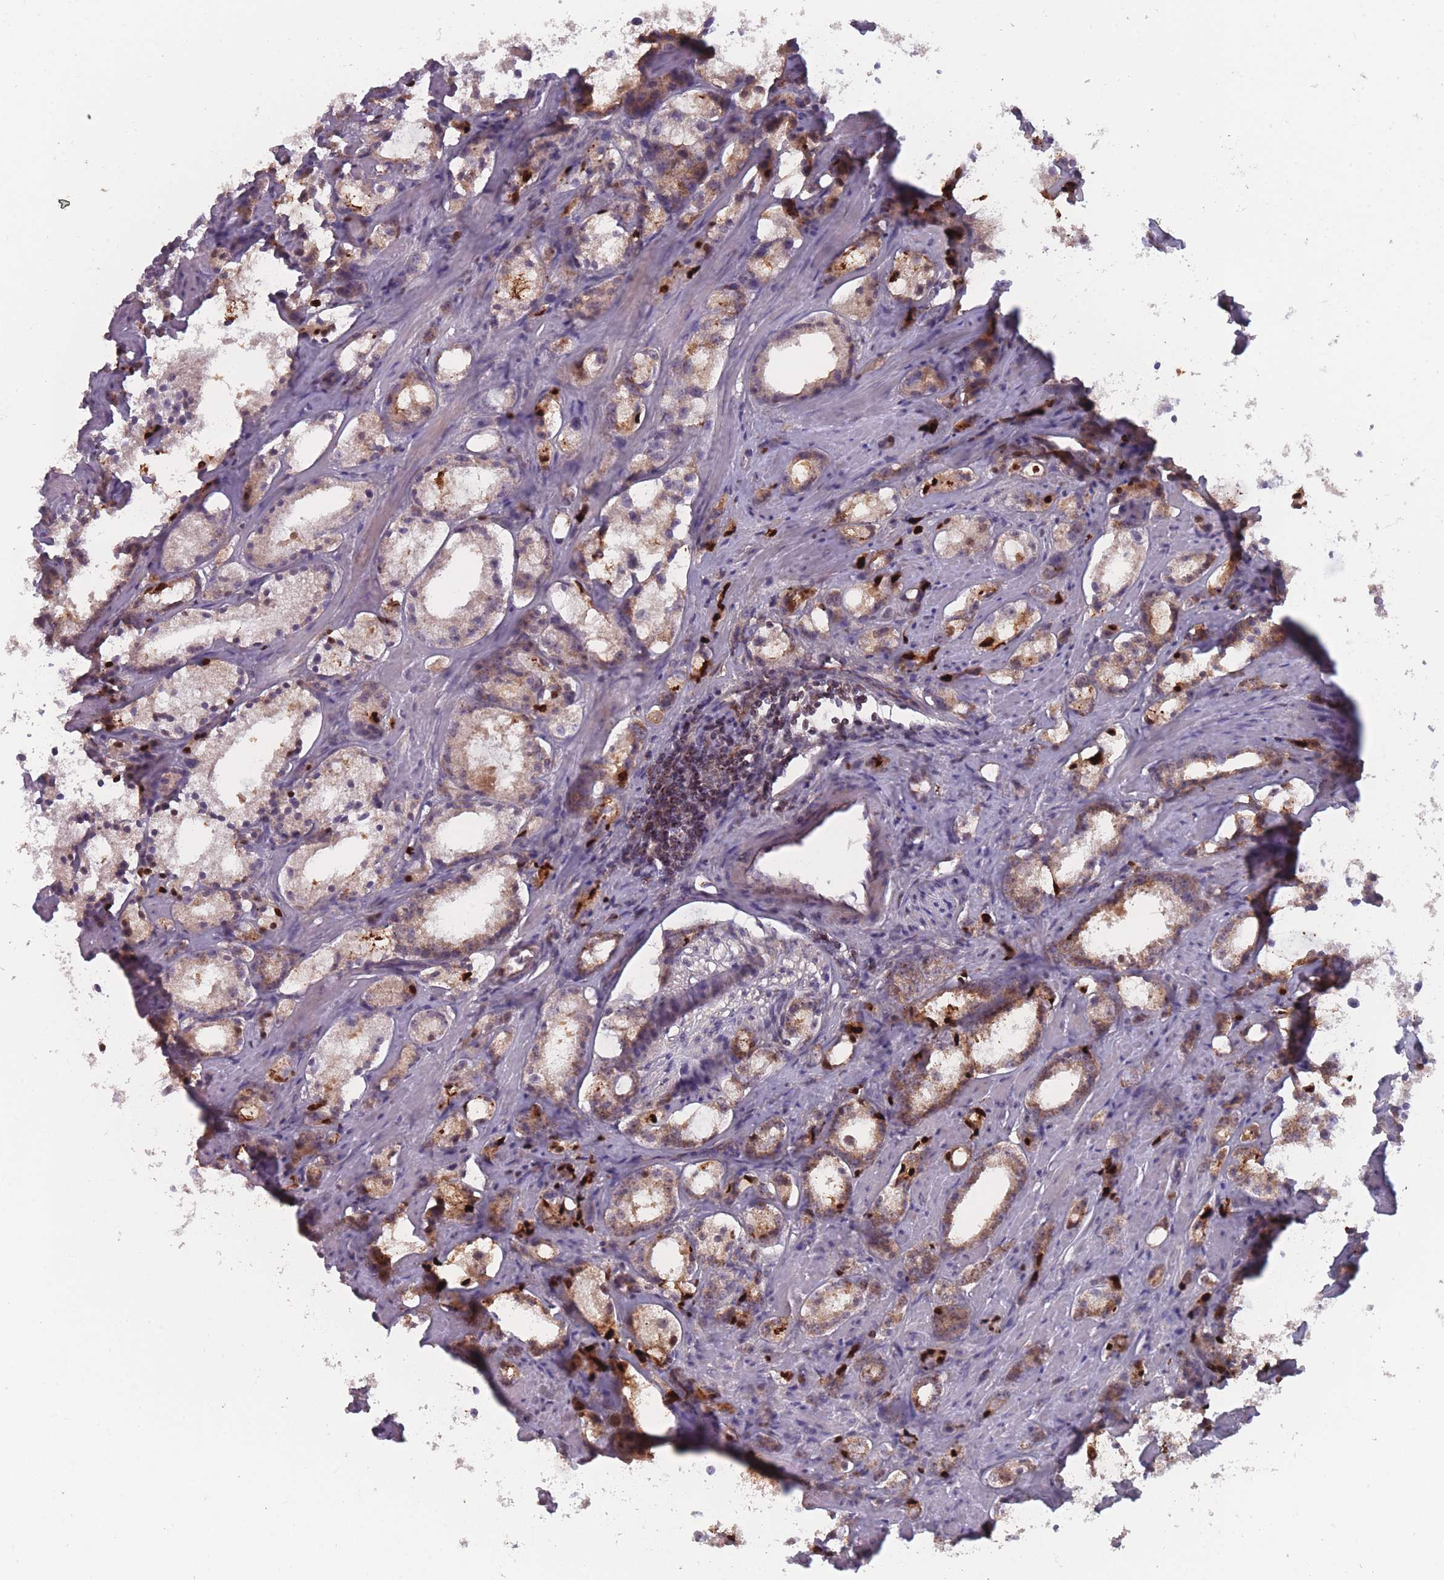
{"staining": {"intensity": "moderate", "quantity": ">75%", "location": "cytoplasmic/membranous"}, "tissue": "prostate cancer", "cell_type": "Tumor cells", "image_type": "cancer", "snomed": [{"axis": "morphology", "description": "Adenocarcinoma, High grade"}, {"axis": "topography", "description": "Prostate"}], "caption": "Protein staining exhibits moderate cytoplasmic/membranous staining in about >75% of tumor cells in prostate cancer (adenocarcinoma (high-grade)).", "gene": "TMEM232", "patient": {"sex": "male", "age": 66}}